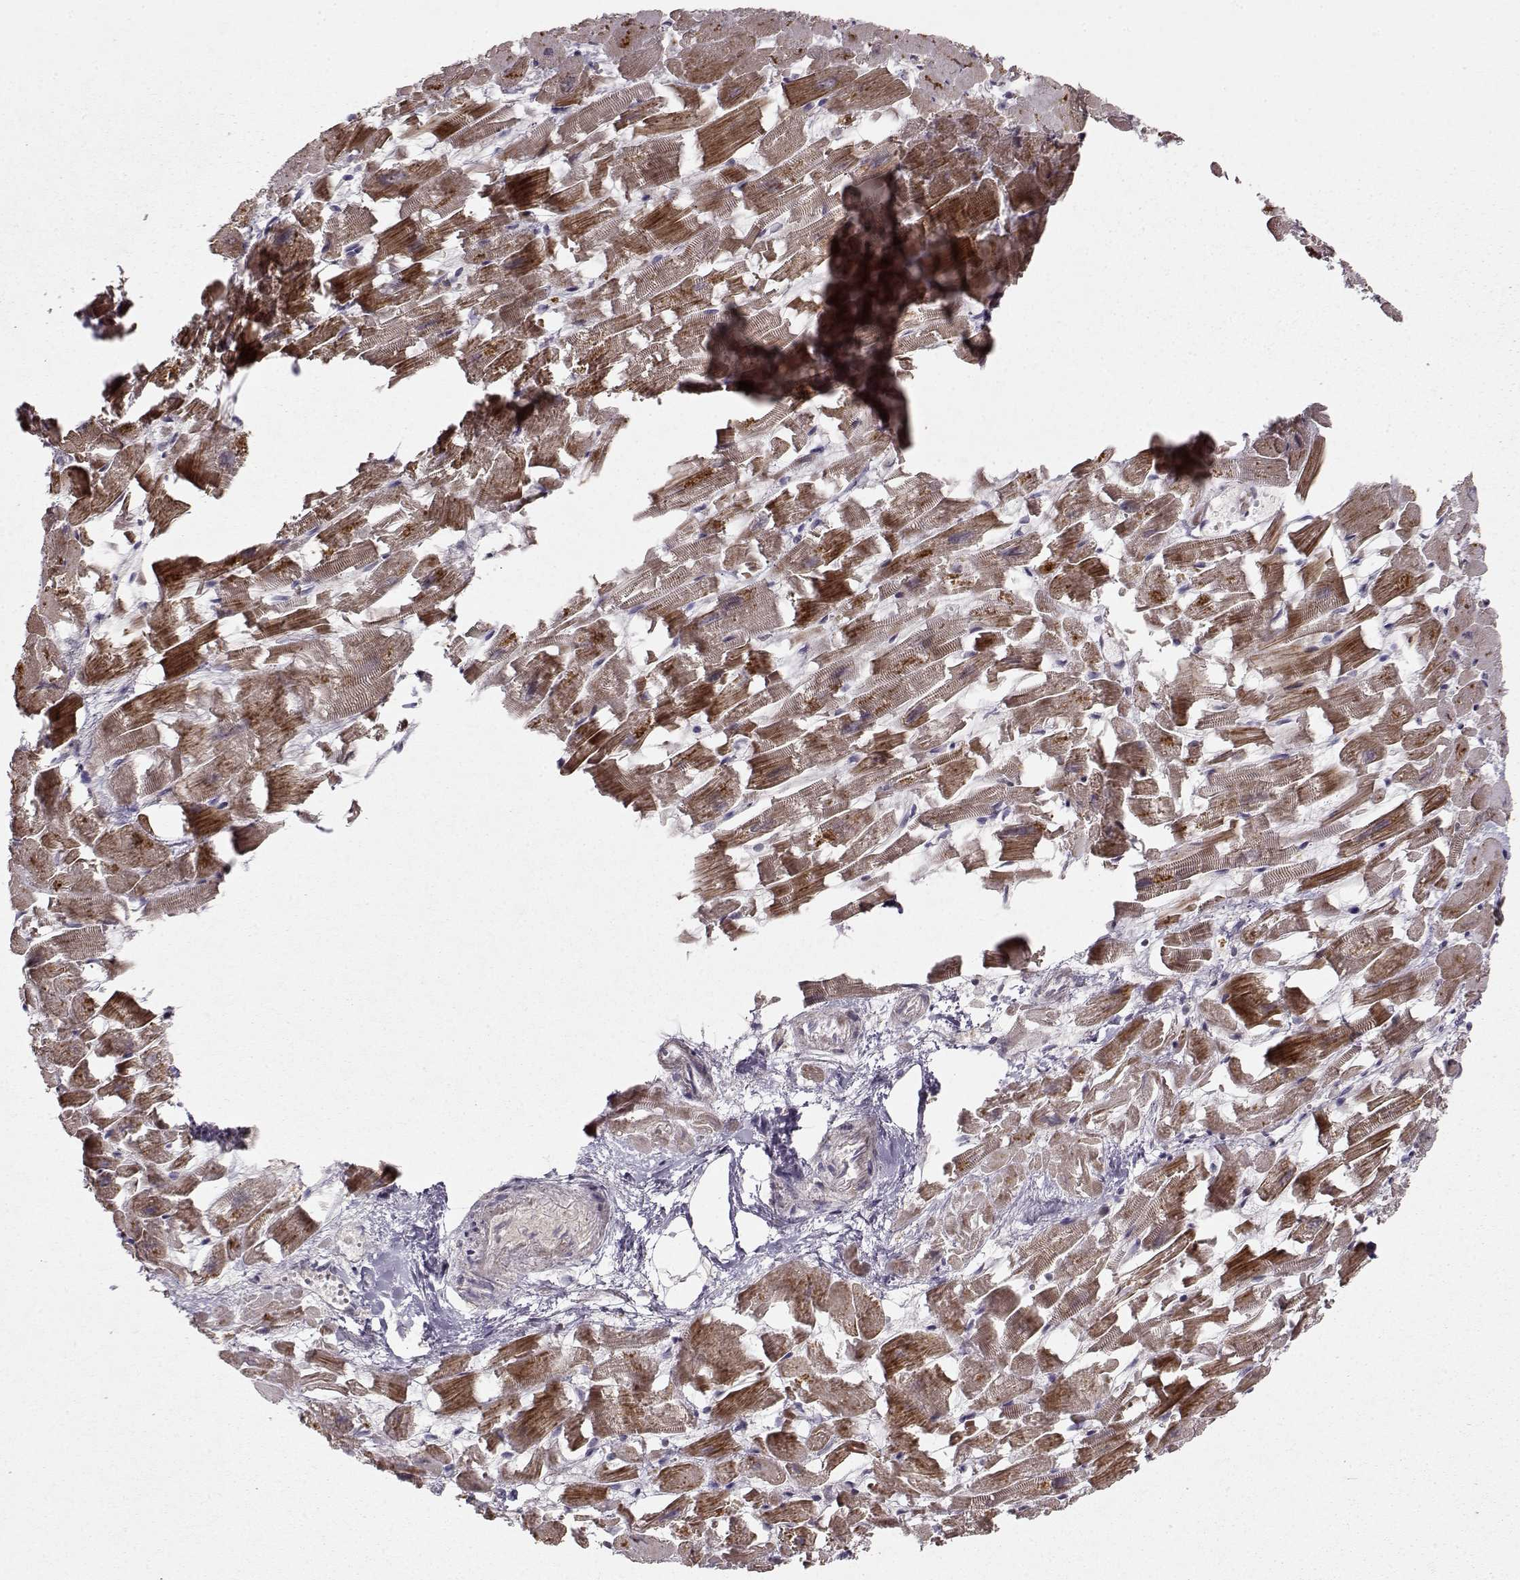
{"staining": {"intensity": "strong", "quantity": "25%-75%", "location": "cytoplasmic/membranous"}, "tissue": "heart muscle", "cell_type": "Cardiomyocytes", "image_type": "normal", "snomed": [{"axis": "morphology", "description": "Normal tissue, NOS"}, {"axis": "topography", "description": "Heart"}], "caption": "Immunohistochemistry (IHC) histopathology image of benign heart muscle: human heart muscle stained using IHC displays high levels of strong protein expression localized specifically in the cytoplasmic/membranous of cardiomyocytes, appearing as a cytoplasmic/membranous brown color.", "gene": "CMTM3", "patient": {"sex": "female", "age": 64}}